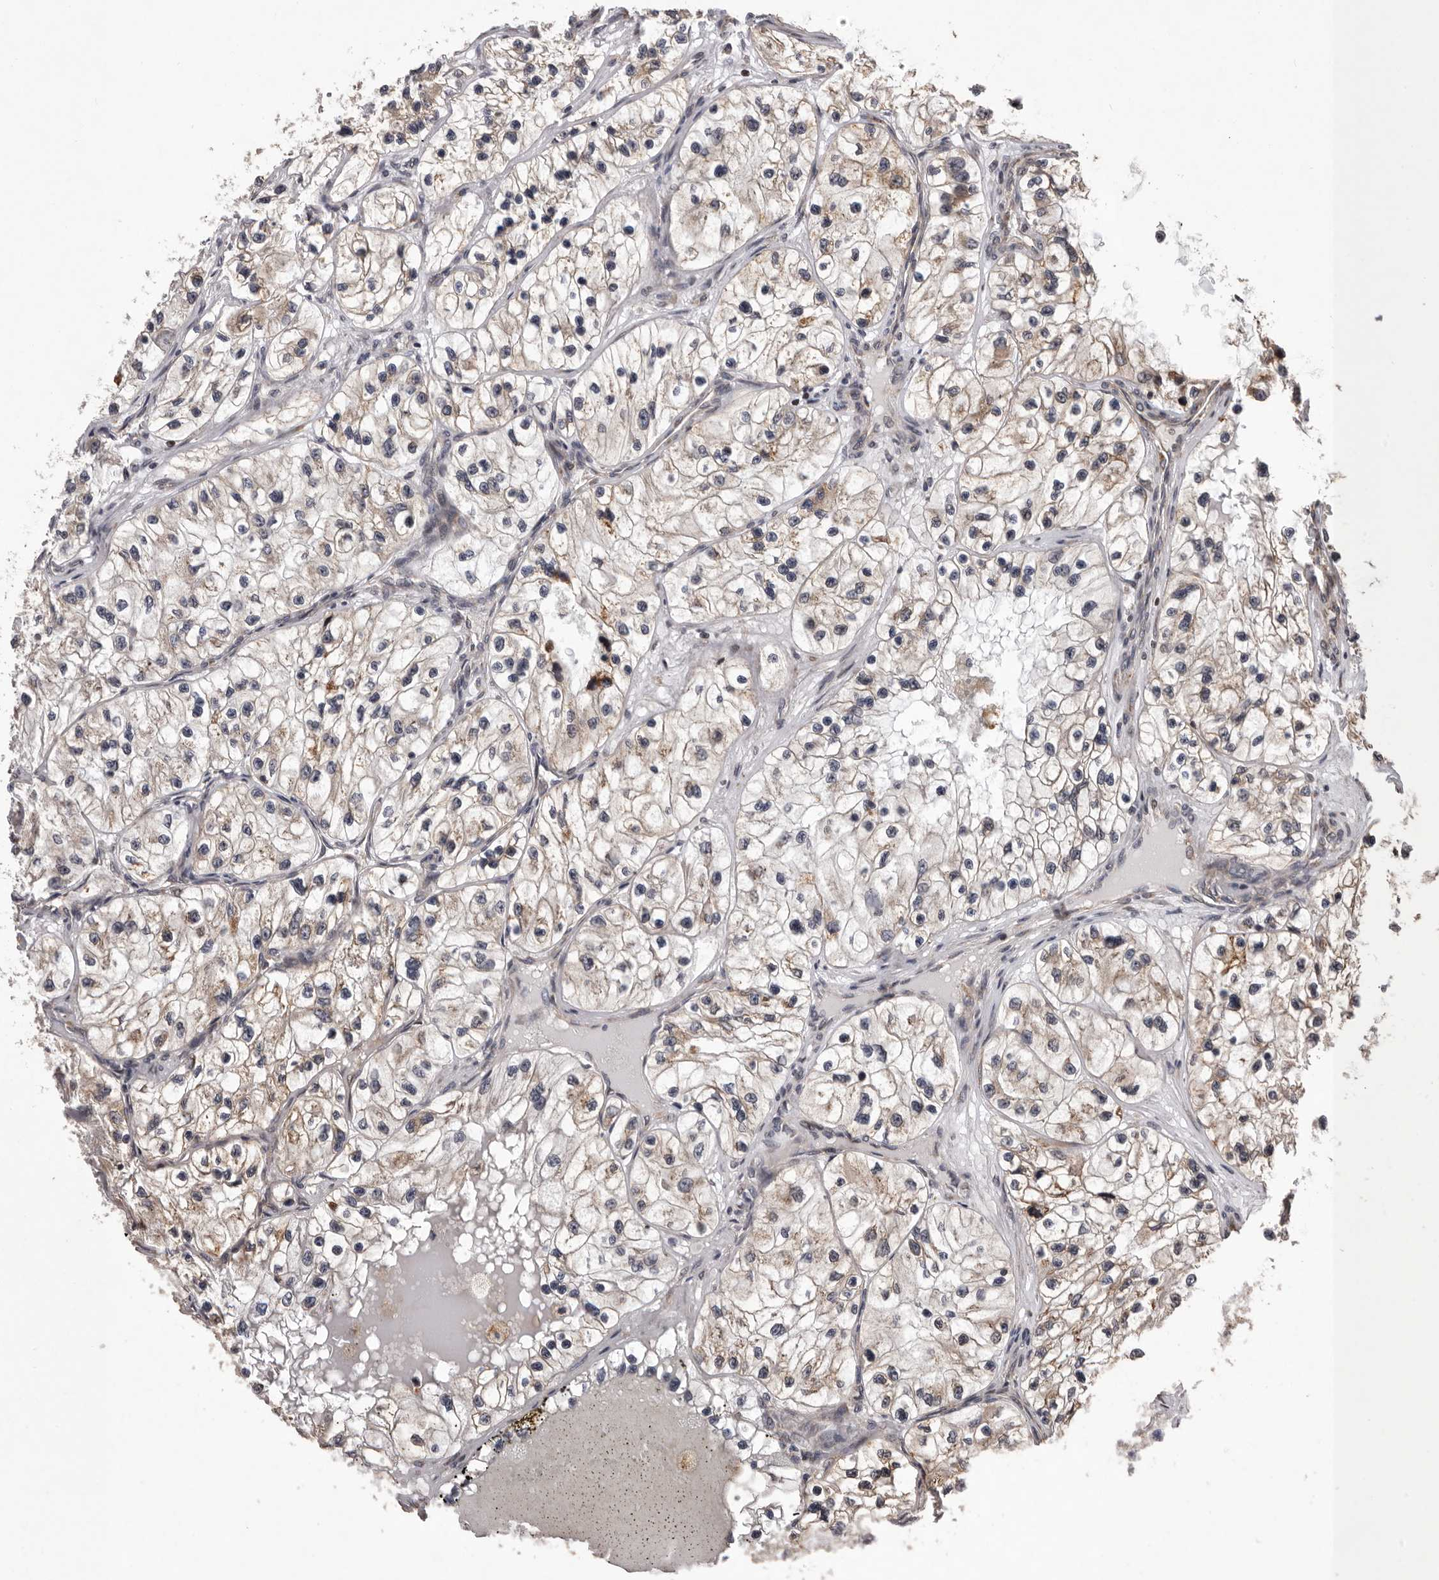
{"staining": {"intensity": "negative", "quantity": "none", "location": "none"}, "tissue": "renal cancer", "cell_type": "Tumor cells", "image_type": "cancer", "snomed": [{"axis": "morphology", "description": "Adenocarcinoma, NOS"}, {"axis": "topography", "description": "Kidney"}], "caption": "This is an immunohistochemistry (IHC) photomicrograph of adenocarcinoma (renal). There is no expression in tumor cells.", "gene": "GADD45B", "patient": {"sex": "female", "age": 57}}